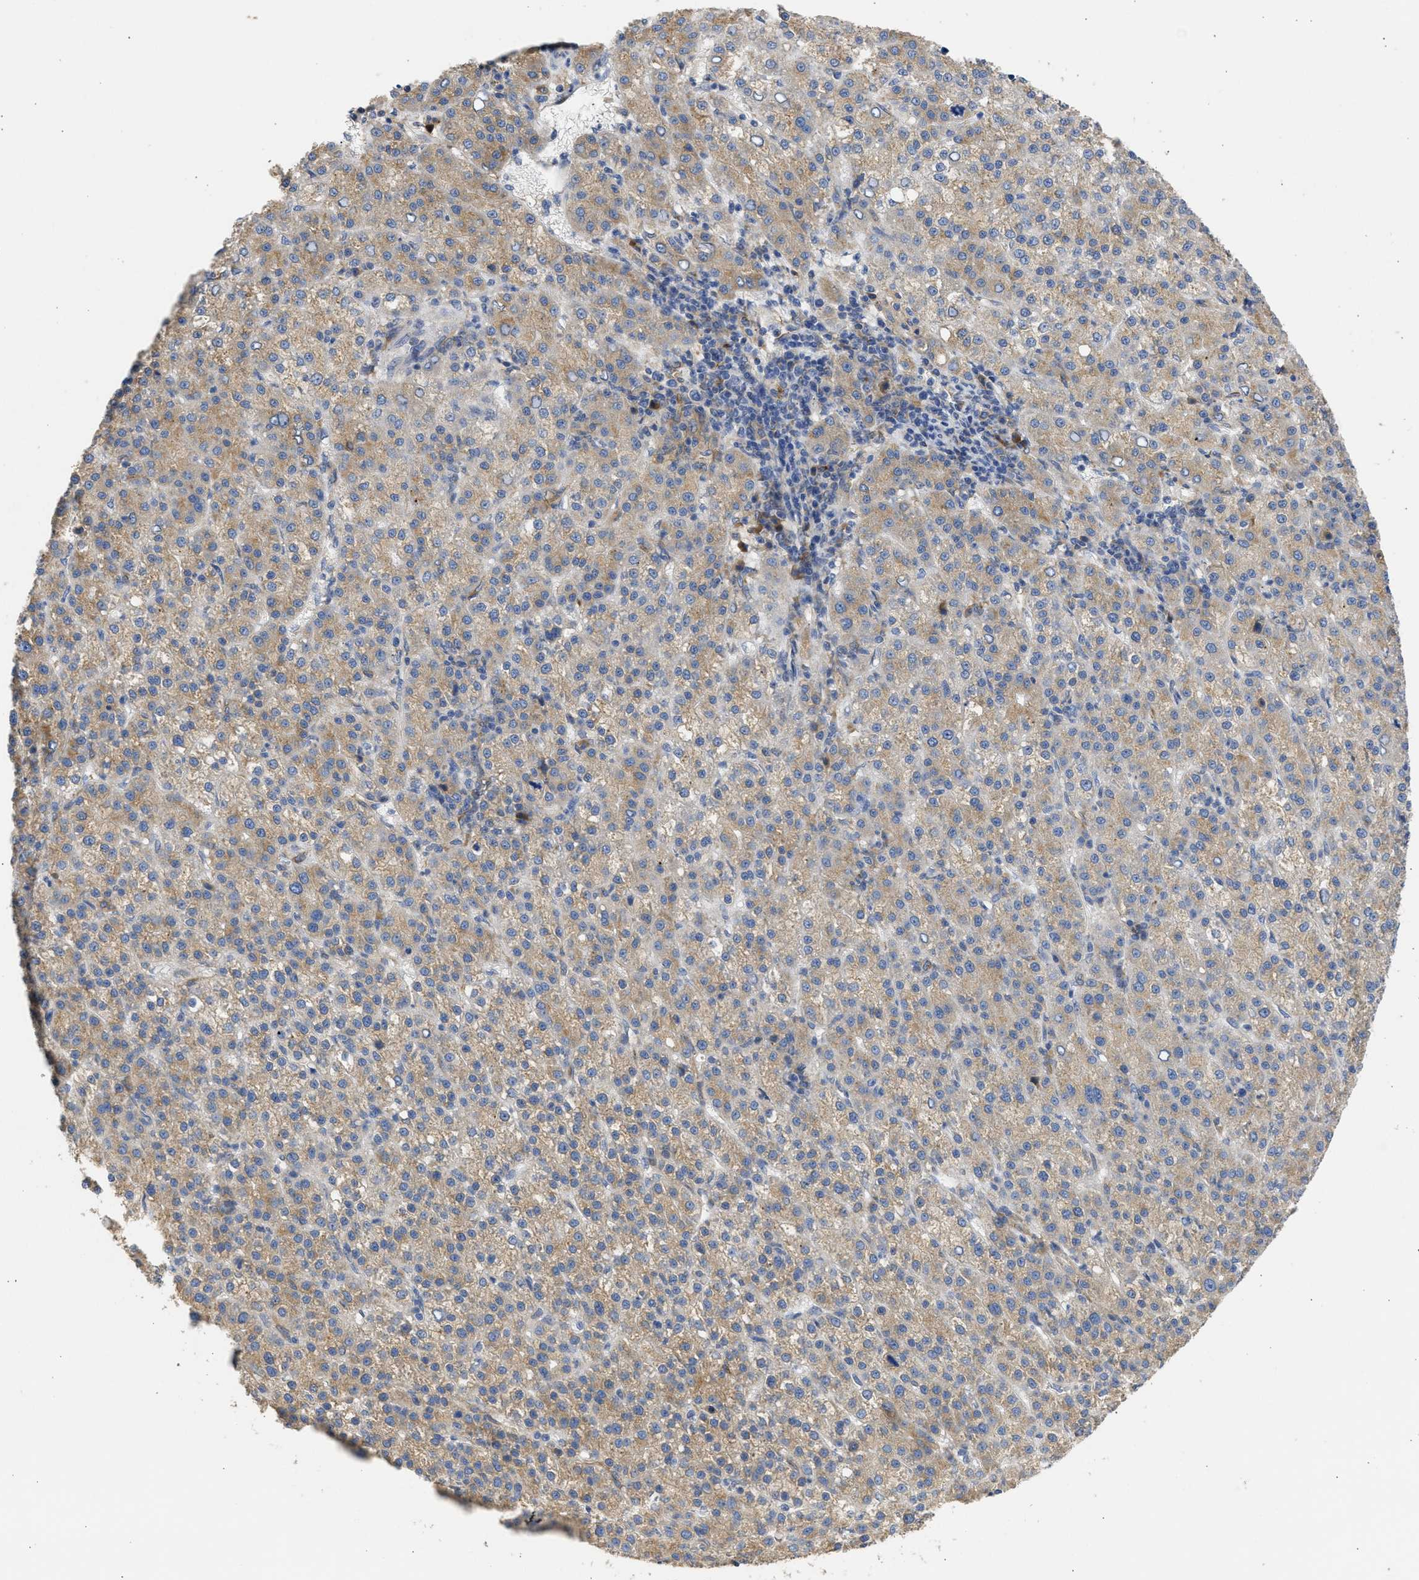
{"staining": {"intensity": "moderate", "quantity": ">75%", "location": "cytoplasmic/membranous"}, "tissue": "liver cancer", "cell_type": "Tumor cells", "image_type": "cancer", "snomed": [{"axis": "morphology", "description": "Carcinoma, Hepatocellular, NOS"}, {"axis": "topography", "description": "Liver"}], "caption": "Liver hepatocellular carcinoma stained for a protein (brown) demonstrates moderate cytoplasmic/membranous positive staining in approximately >75% of tumor cells.", "gene": "TMED1", "patient": {"sex": "female", "age": 58}}